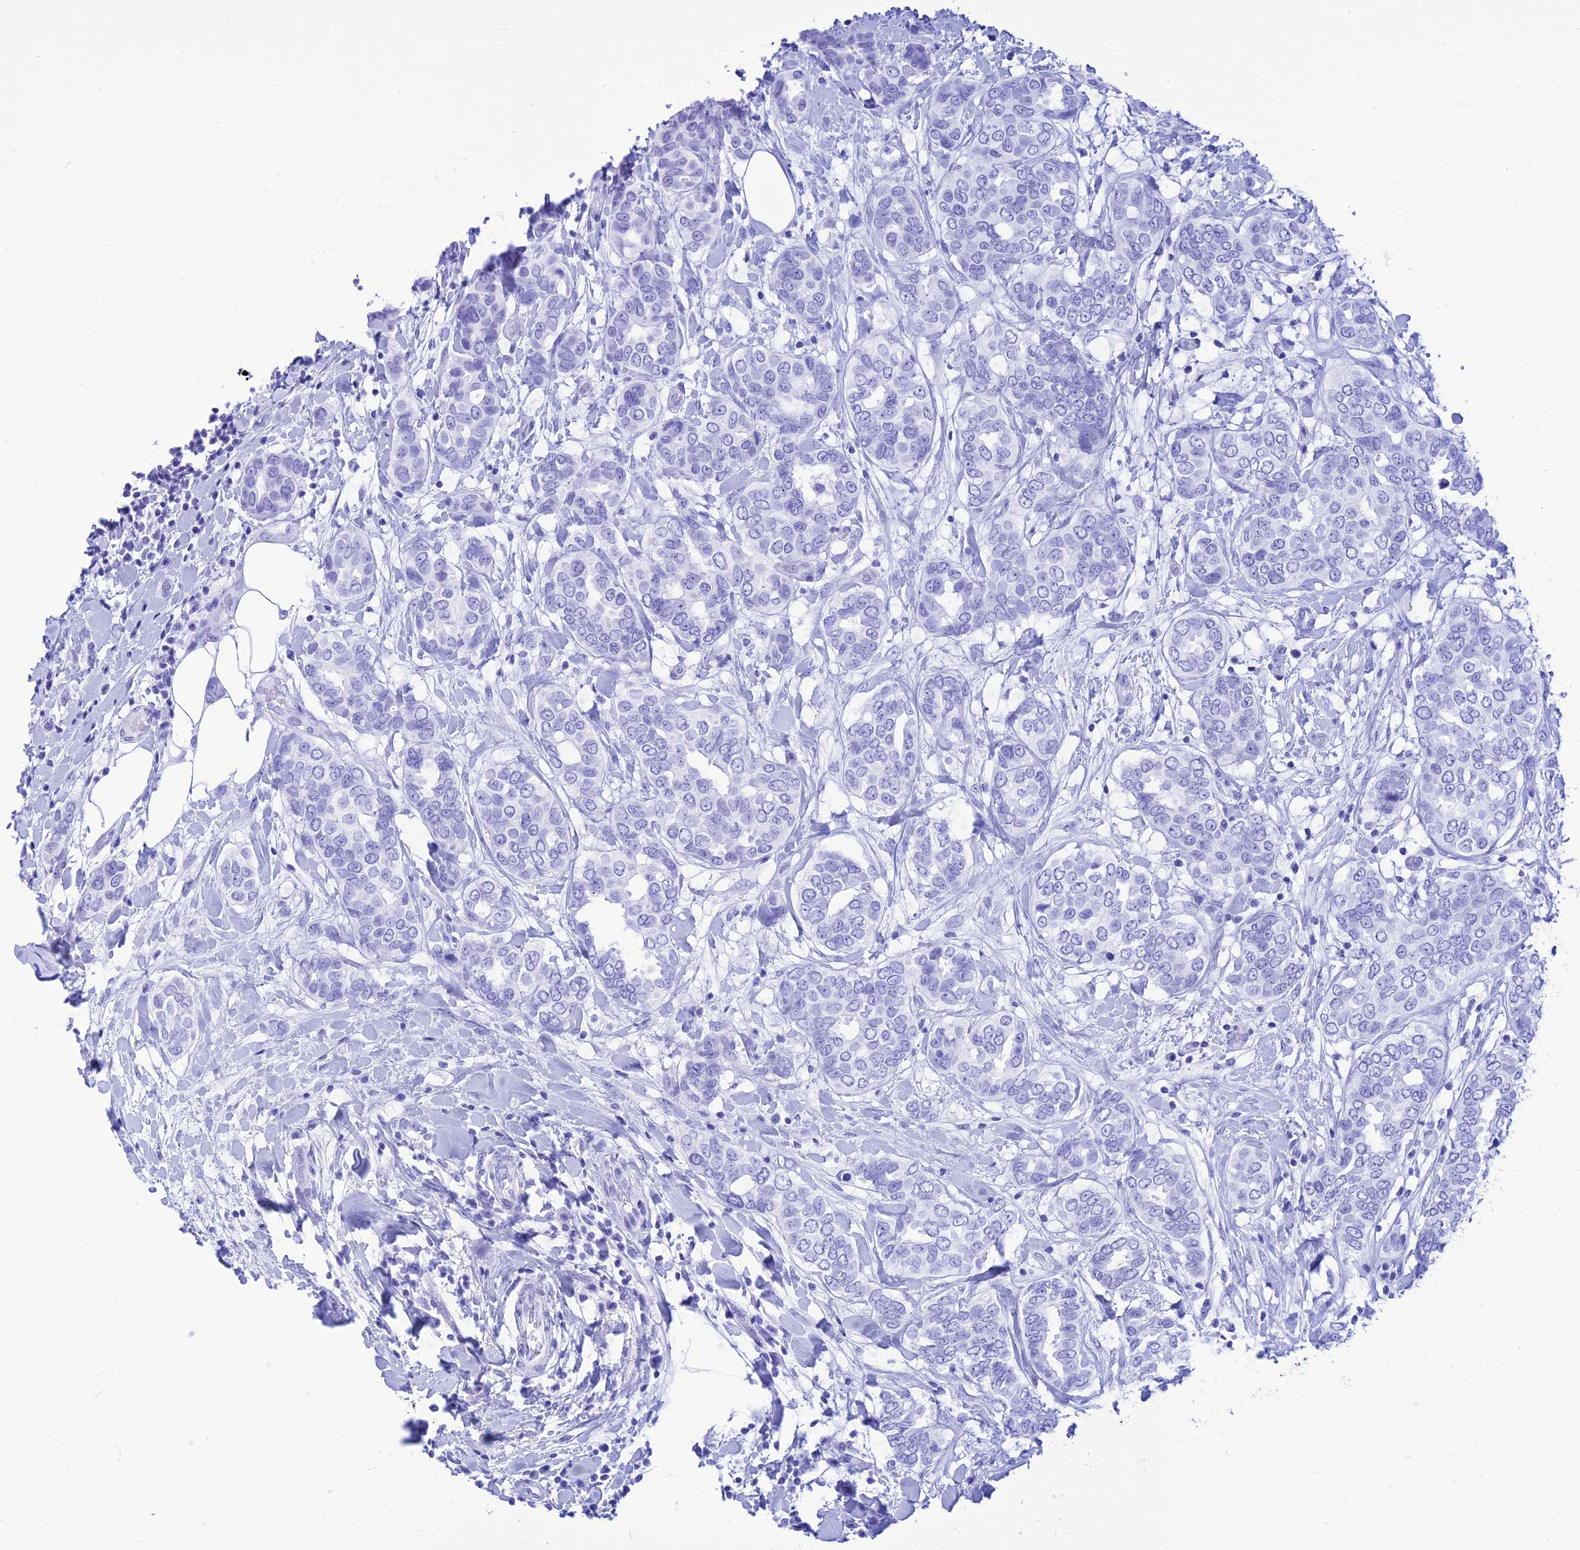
{"staining": {"intensity": "negative", "quantity": "none", "location": "none"}, "tissue": "breast cancer", "cell_type": "Tumor cells", "image_type": "cancer", "snomed": [{"axis": "morphology", "description": "Lobular carcinoma"}, {"axis": "topography", "description": "Breast"}], "caption": "High power microscopy image of an immunohistochemistry (IHC) histopathology image of breast cancer, revealing no significant staining in tumor cells.", "gene": "PRNP", "patient": {"sex": "female", "age": 51}}